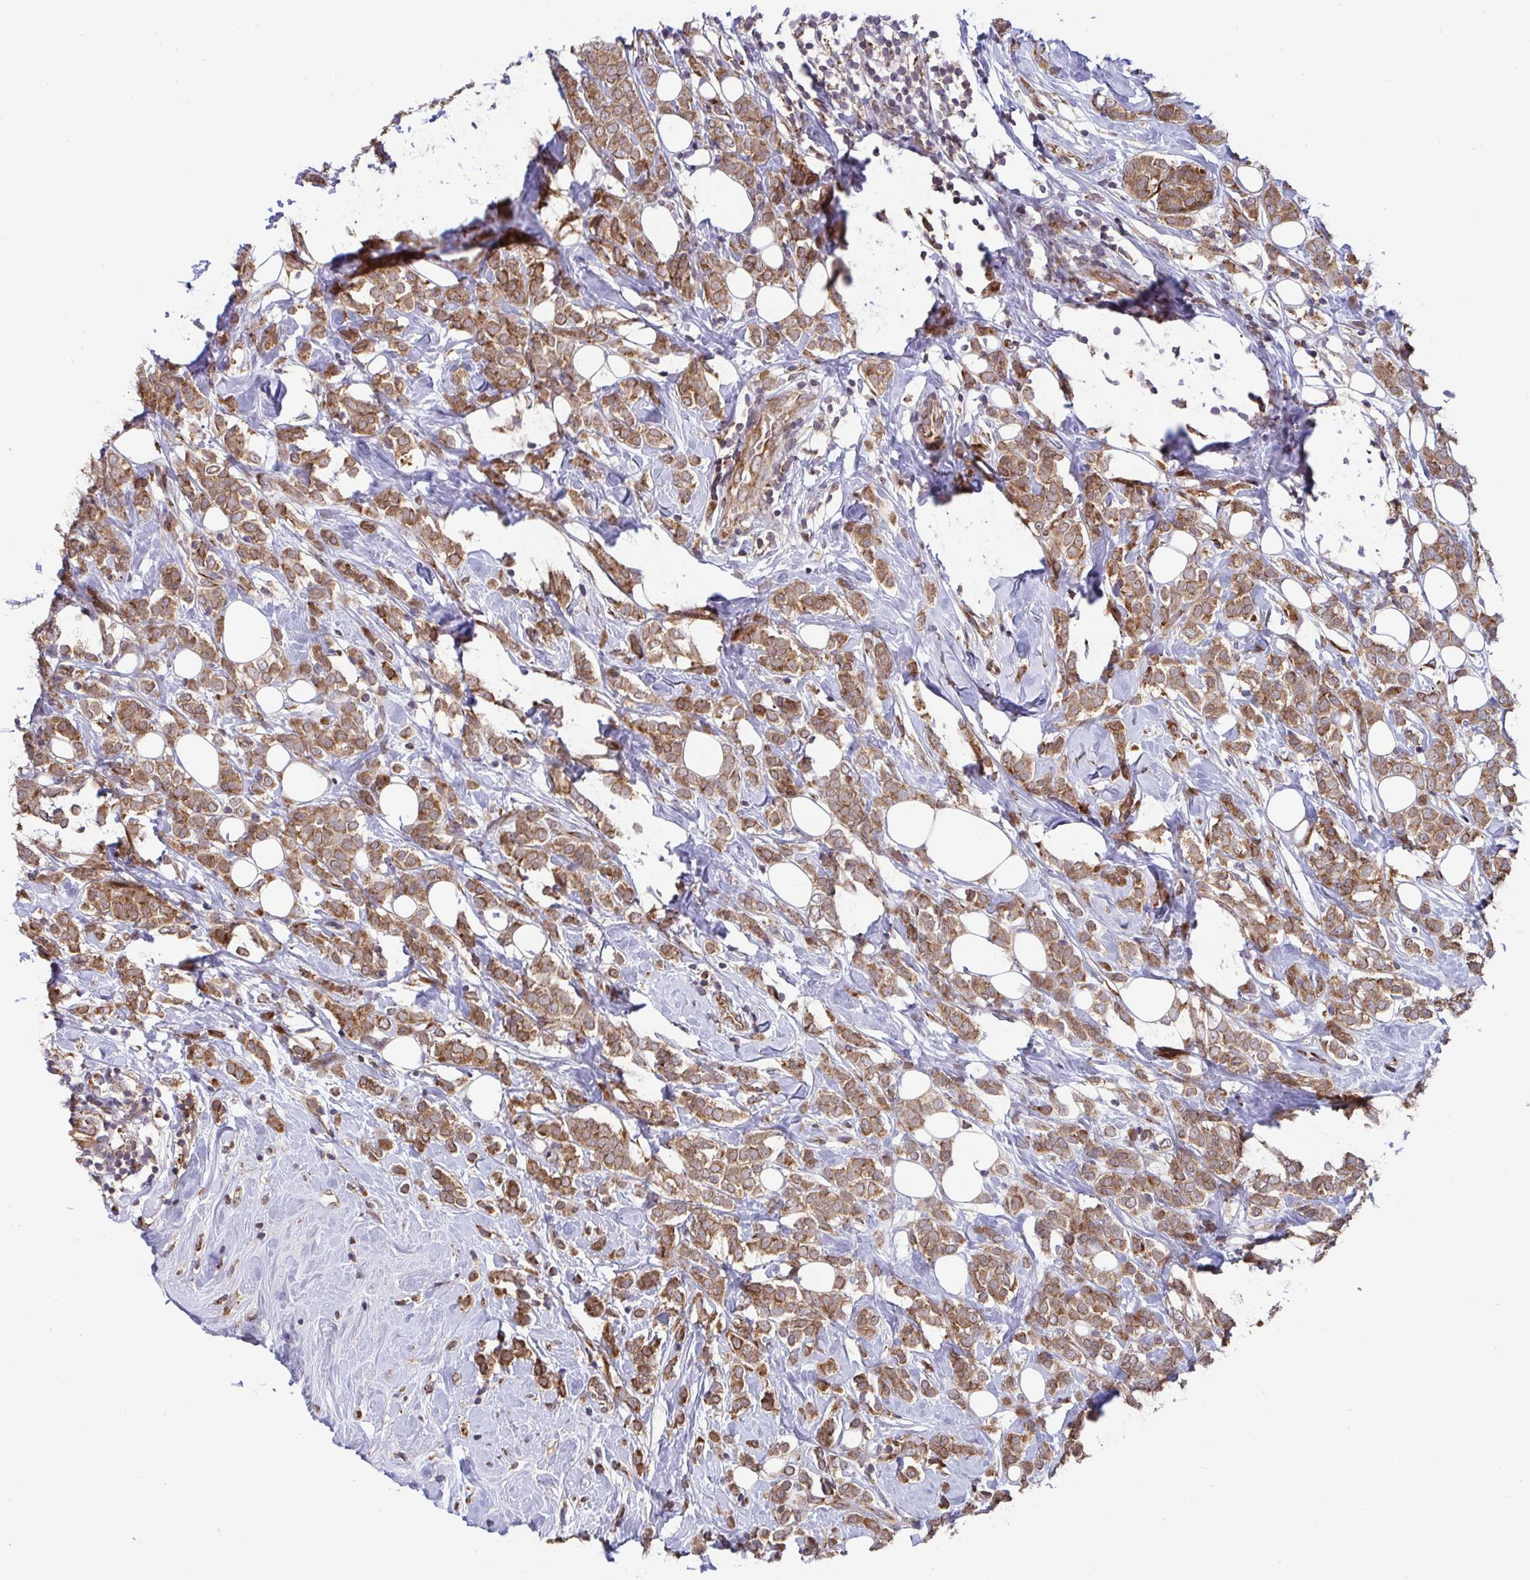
{"staining": {"intensity": "moderate", "quantity": ">75%", "location": "cytoplasmic/membranous"}, "tissue": "breast cancer", "cell_type": "Tumor cells", "image_type": "cancer", "snomed": [{"axis": "morphology", "description": "Lobular carcinoma"}, {"axis": "topography", "description": "Breast"}], "caption": "Brown immunohistochemical staining in human breast lobular carcinoma exhibits moderate cytoplasmic/membranous positivity in approximately >75% of tumor cells. Using DAB (3,3'-diaminobenzidine) (brown) and hematoxylin (blue) stains, captured at high magnification using brightfield microscopy.", "gene": "ATP5MJ", "patient": {"sex": "female", "age": 49}}